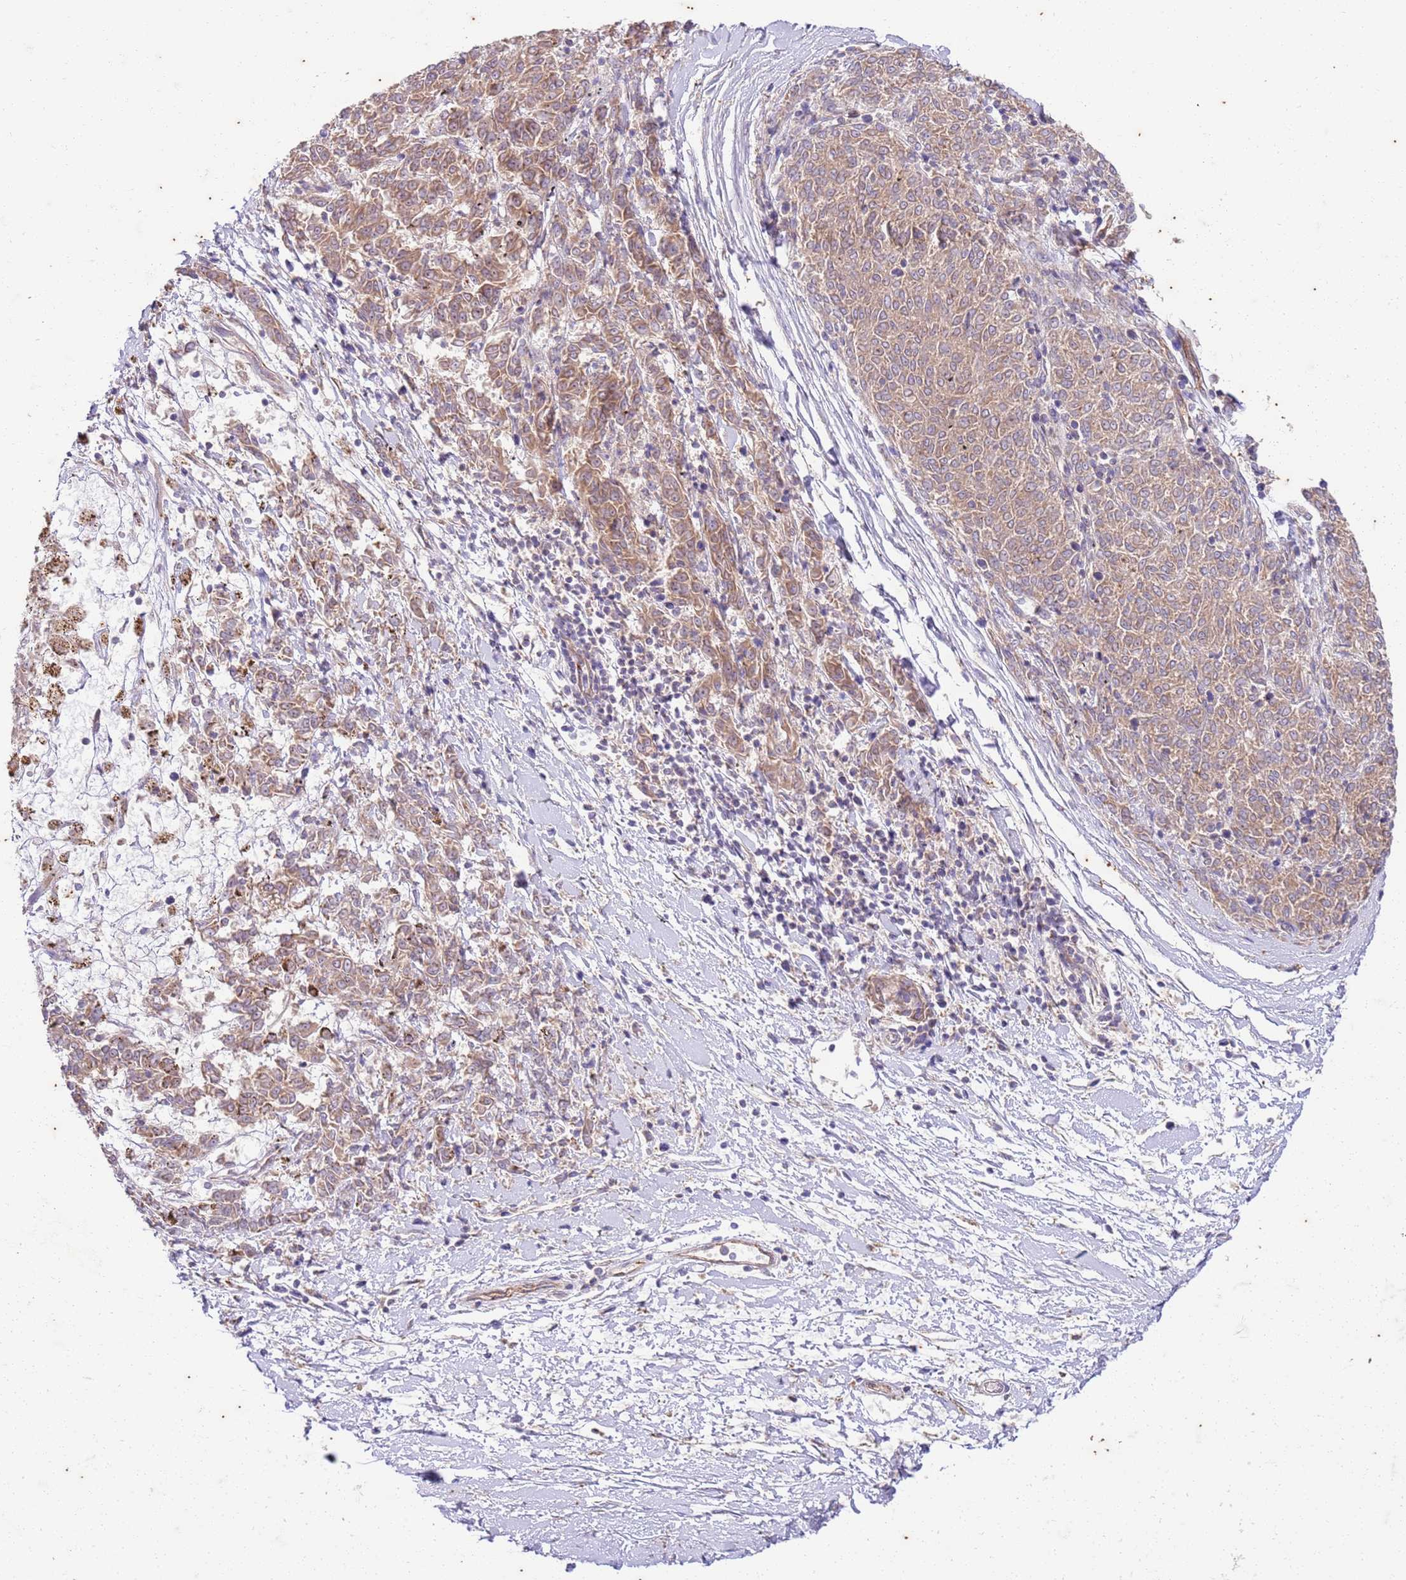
{"staining": {"intensity": "weak", "quantity": ">75%", "location": "cytoplasmic/membranous"}, "tissue": "melanoma", "cell_type": "Tumor cells", "image_type": "cancer", "snomed": [{"axis": "morphology", "description": "Malignant melanoma, NOS"}, {"axis": "topography", "description": "Skin"}], "caption": "IHC histopathology image of human malignant melanoma stained for a protein (brown), which reveals low levels of weak cytoplasmic/membranous staining in about >75% of tumor cells.", "gene": "OSBP", "patient": {"sex": "female", "age": 72}}